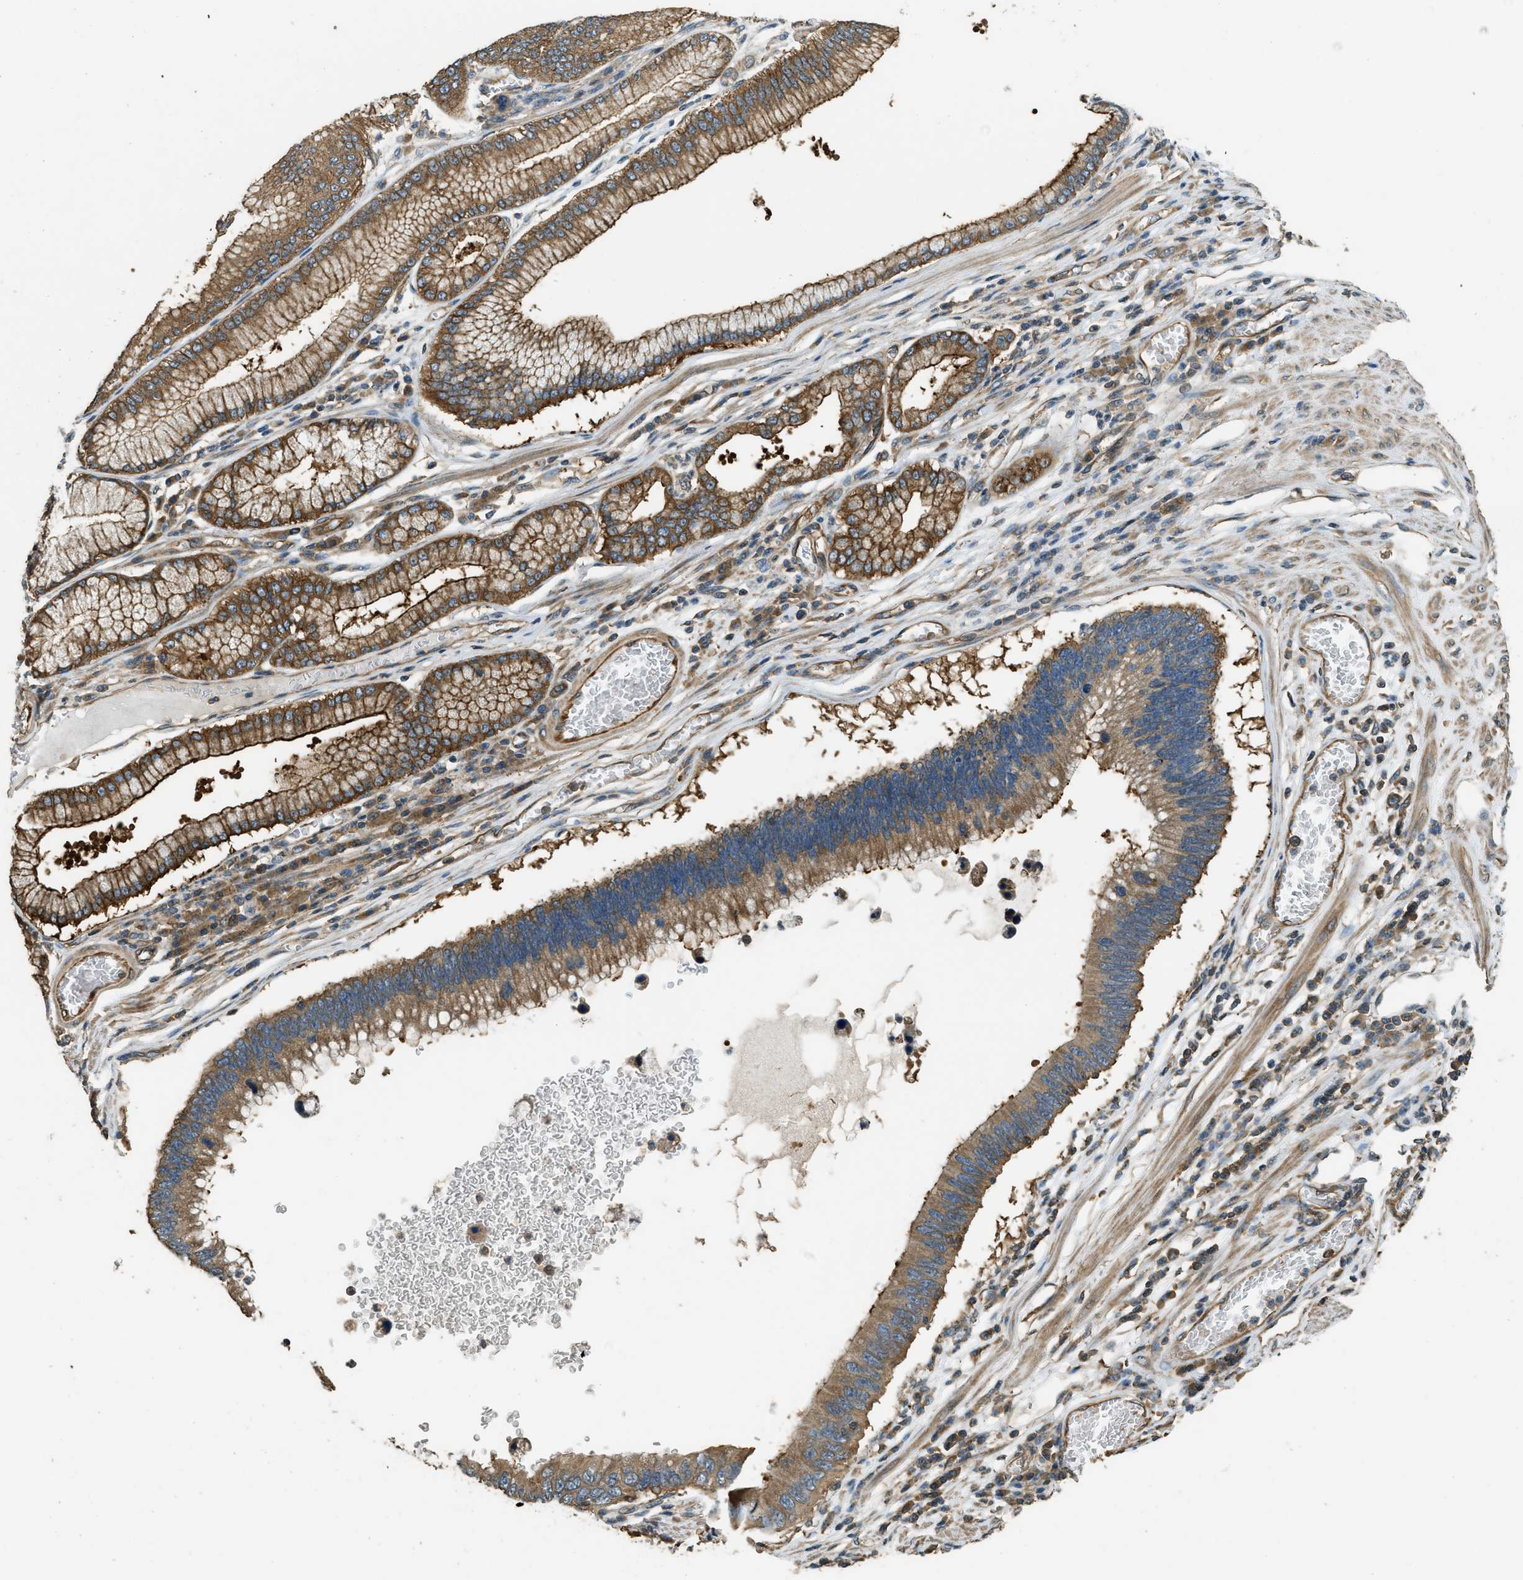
{"staining": {"intensity": "moderate", "quantity": ">75%", "location": "cytoplasmic/membranous"}, "tissue": "stomach cancer", "cell_type": "Tumor cells", "image_type": "cancer", "snomed": [{"axis": "morphology", "description": "Adenocarcinoma, NOS"}, {"axis": "topography", "description": "Stomach"}], "caption": "High-power microscopy captured an immunohistochemistry histopathology image of adenocarcinoma (stomach), revealing moderate cytoplasmic/membranous expression in about >75% of tumor cells. (Brightfield microscopy of DAB IHC at high magnification).", "gene": "MARS1", "patient": {"sex": "male", "age": 59}}